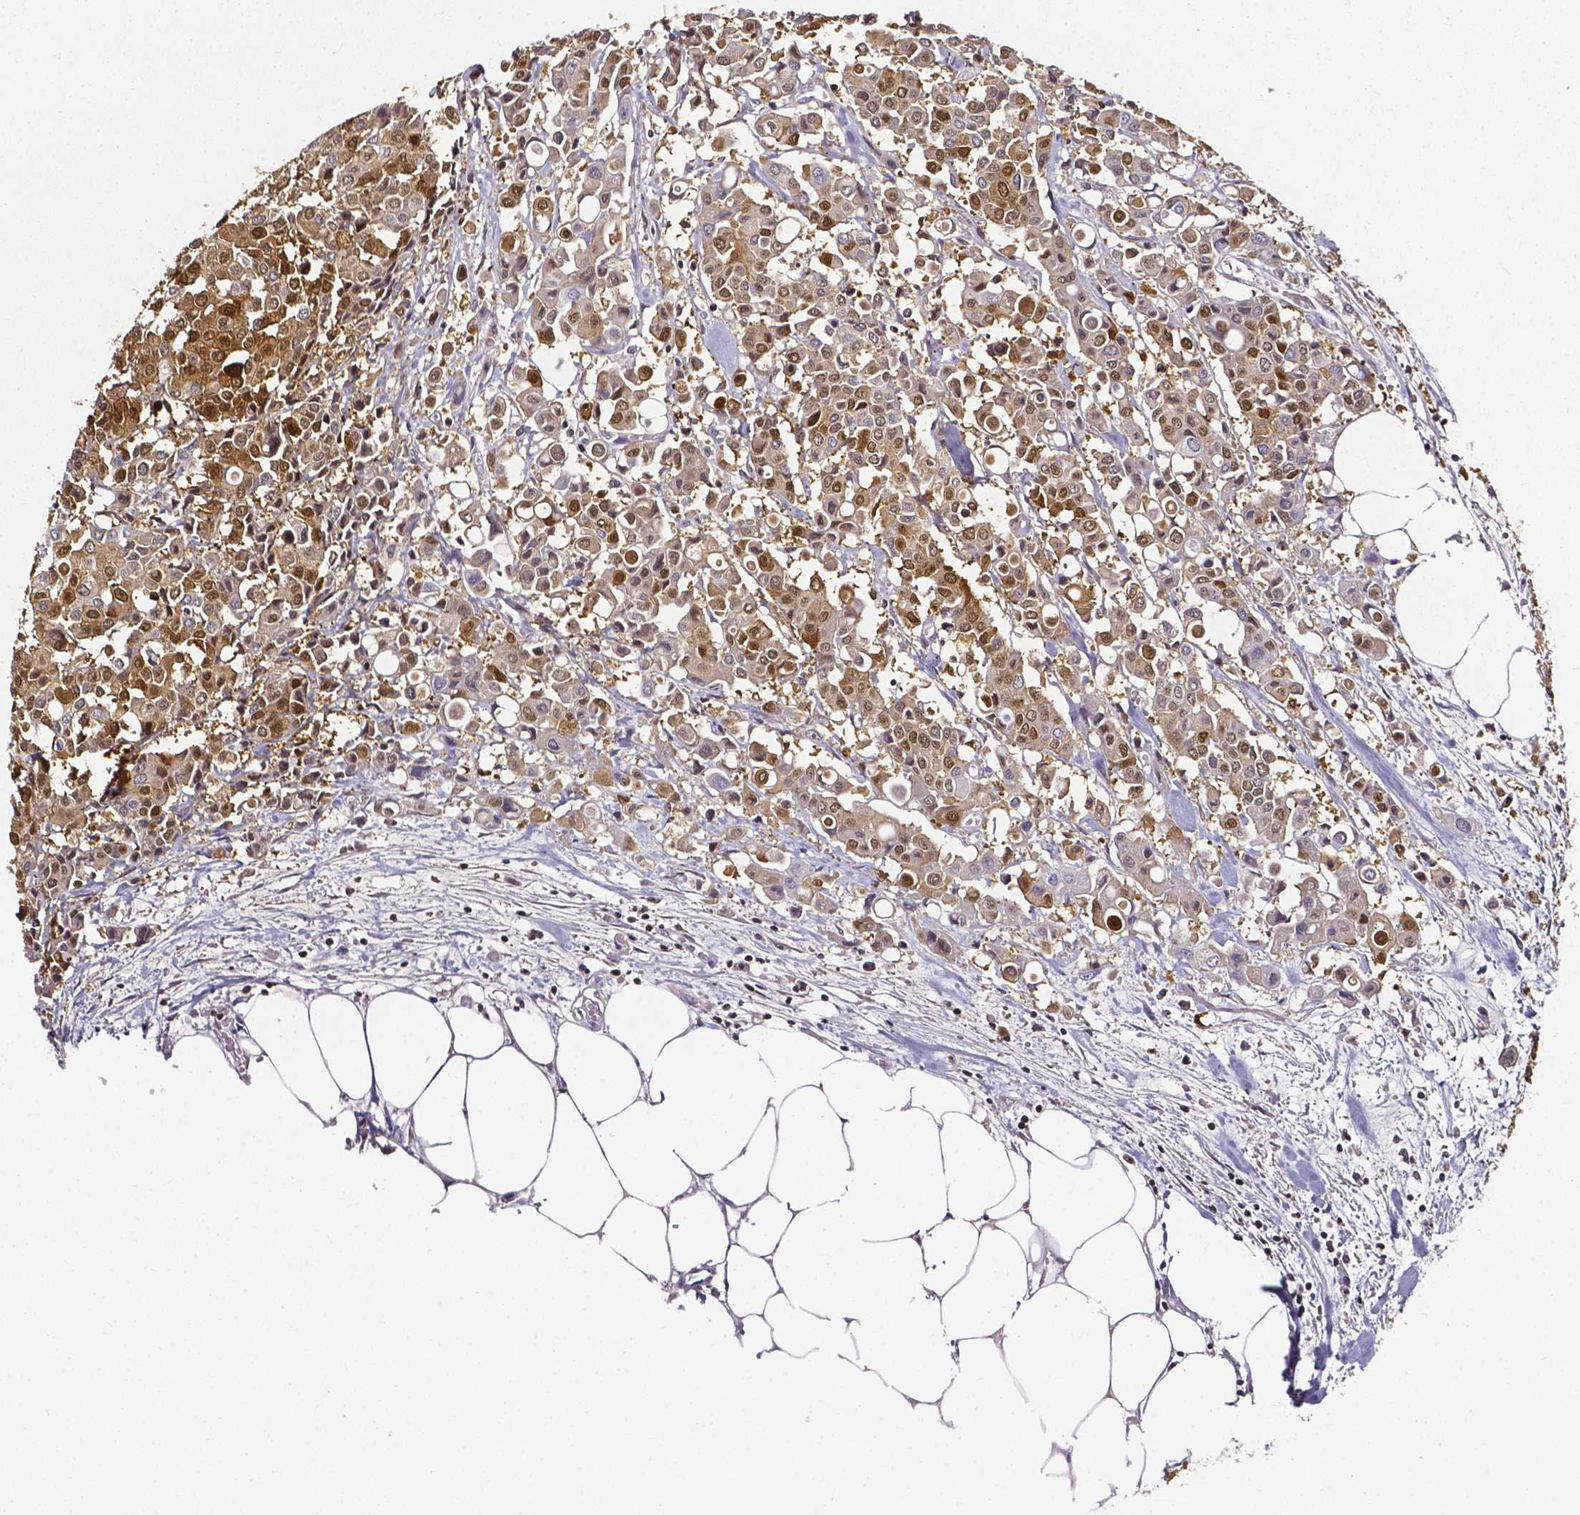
{"staining": {"intensity": "moderate", "quantity": ">75%", "location": "cytoplasmic/membranous,nuclear"}, "tissue": "carcinoid", "cell_type": "Tumor cells", "image_type": "cancer", "snomed": [{"axis": "morphology", "description": "Carcinoid, malignant, NOS"}, {"axis": "topography", "description": "Colon"}], "caption": "Carcinoid stained with a protein marker reveals moderate staining in tumor cells.", "gene": "AKR1B10", "patient": {"sex": "male", "age": 81}}